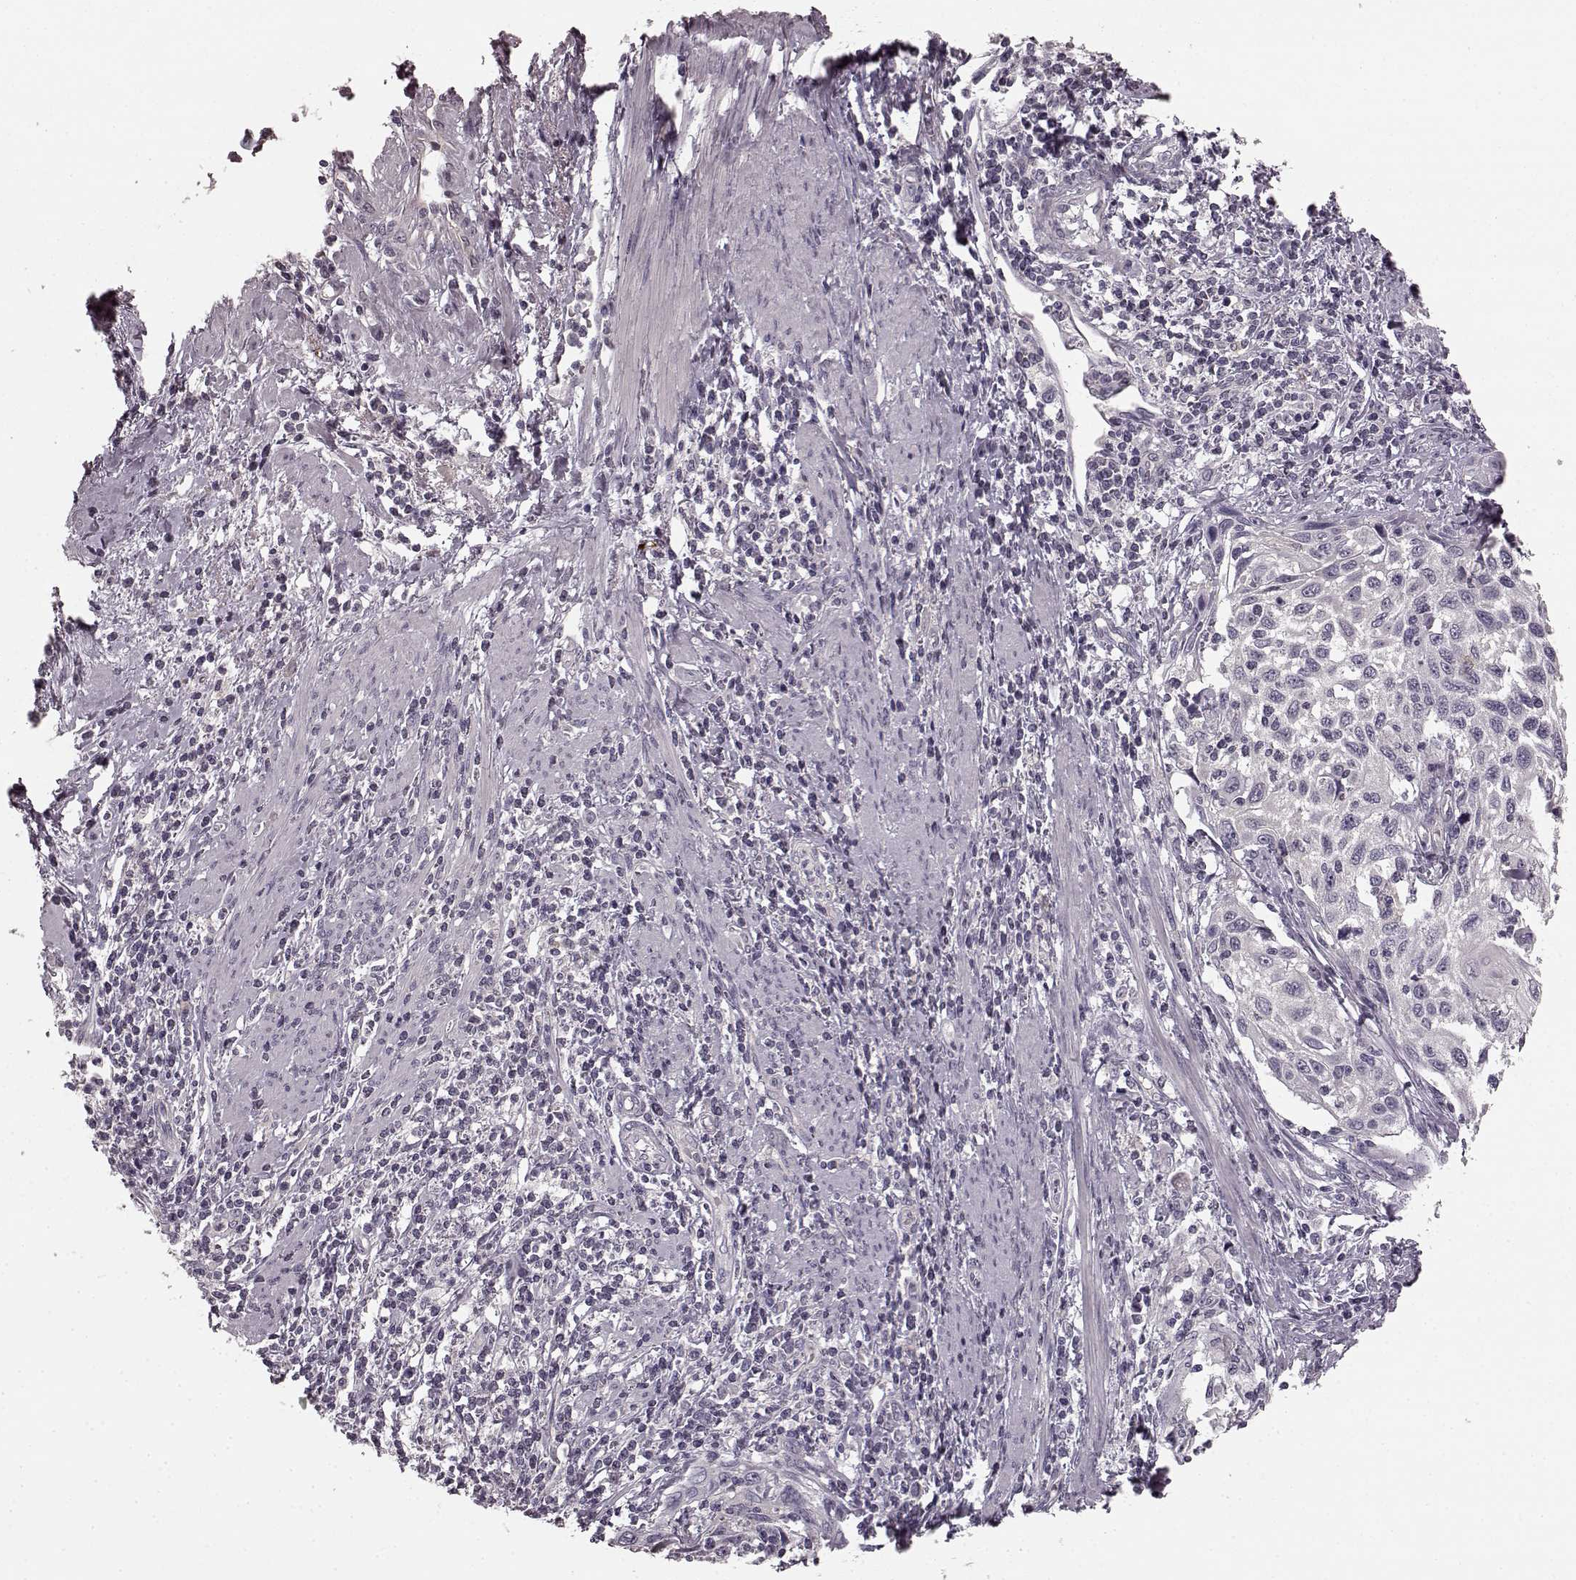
{"staining": {"intensity": "negative", "quantity": "none", "location": "none"}, "tissue": "cervical cancer", "cell_type": "Tumor cells", "image_type": "cancer", "snomed": [{"axis": "morphology", "description": "Squamous cell carcinoma, NOS"}, {"axis": "topography", "description": "Cervix"}], "caption": "Photomicrograph shows no protein staining in tumor cells of cervical cancer tissue.", "gene": "PRKCE", "patient": {"sex": "female", "age": 70}}